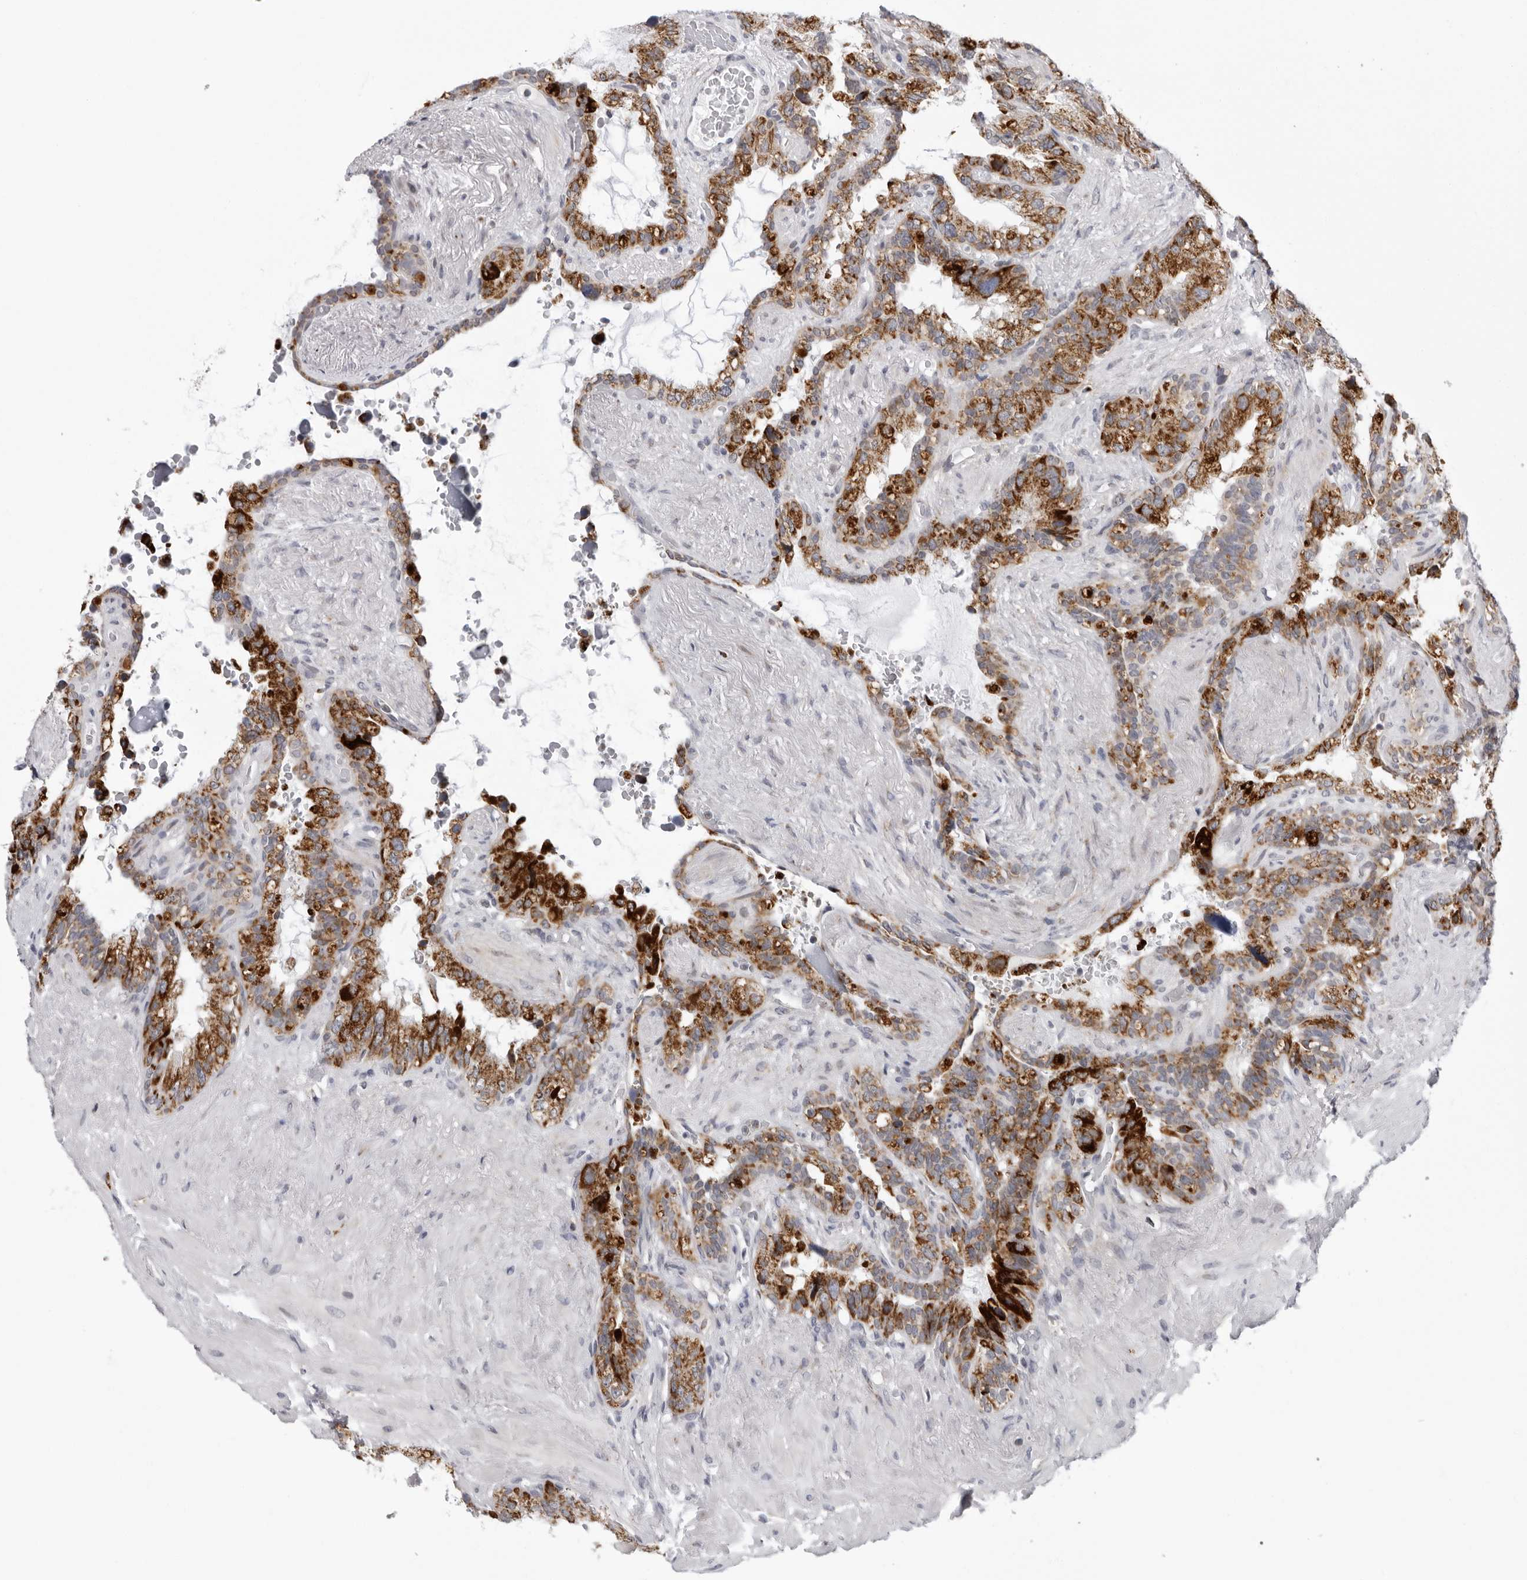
{"staining": {"intensity": "strong", "quantity": ">75%", "location": "cytoplasmic/membranous"}, "tissue": "seminal vesicle", "cell_type": "Glandular cells", "image_type": "normal", "snomed": [{"axis": "morphology", "description": "Normal tissue, NOS"}, {"axis": "topography", "description": "Seminal veicle"}], "caption": "The image exhibits a brown stain indicating the presence of a protein in the cytoplasmic/membranous of glandular cells in seminal vesicle.", "gene": "CPT2", "patient": {"sex": "male", "age": 80}}